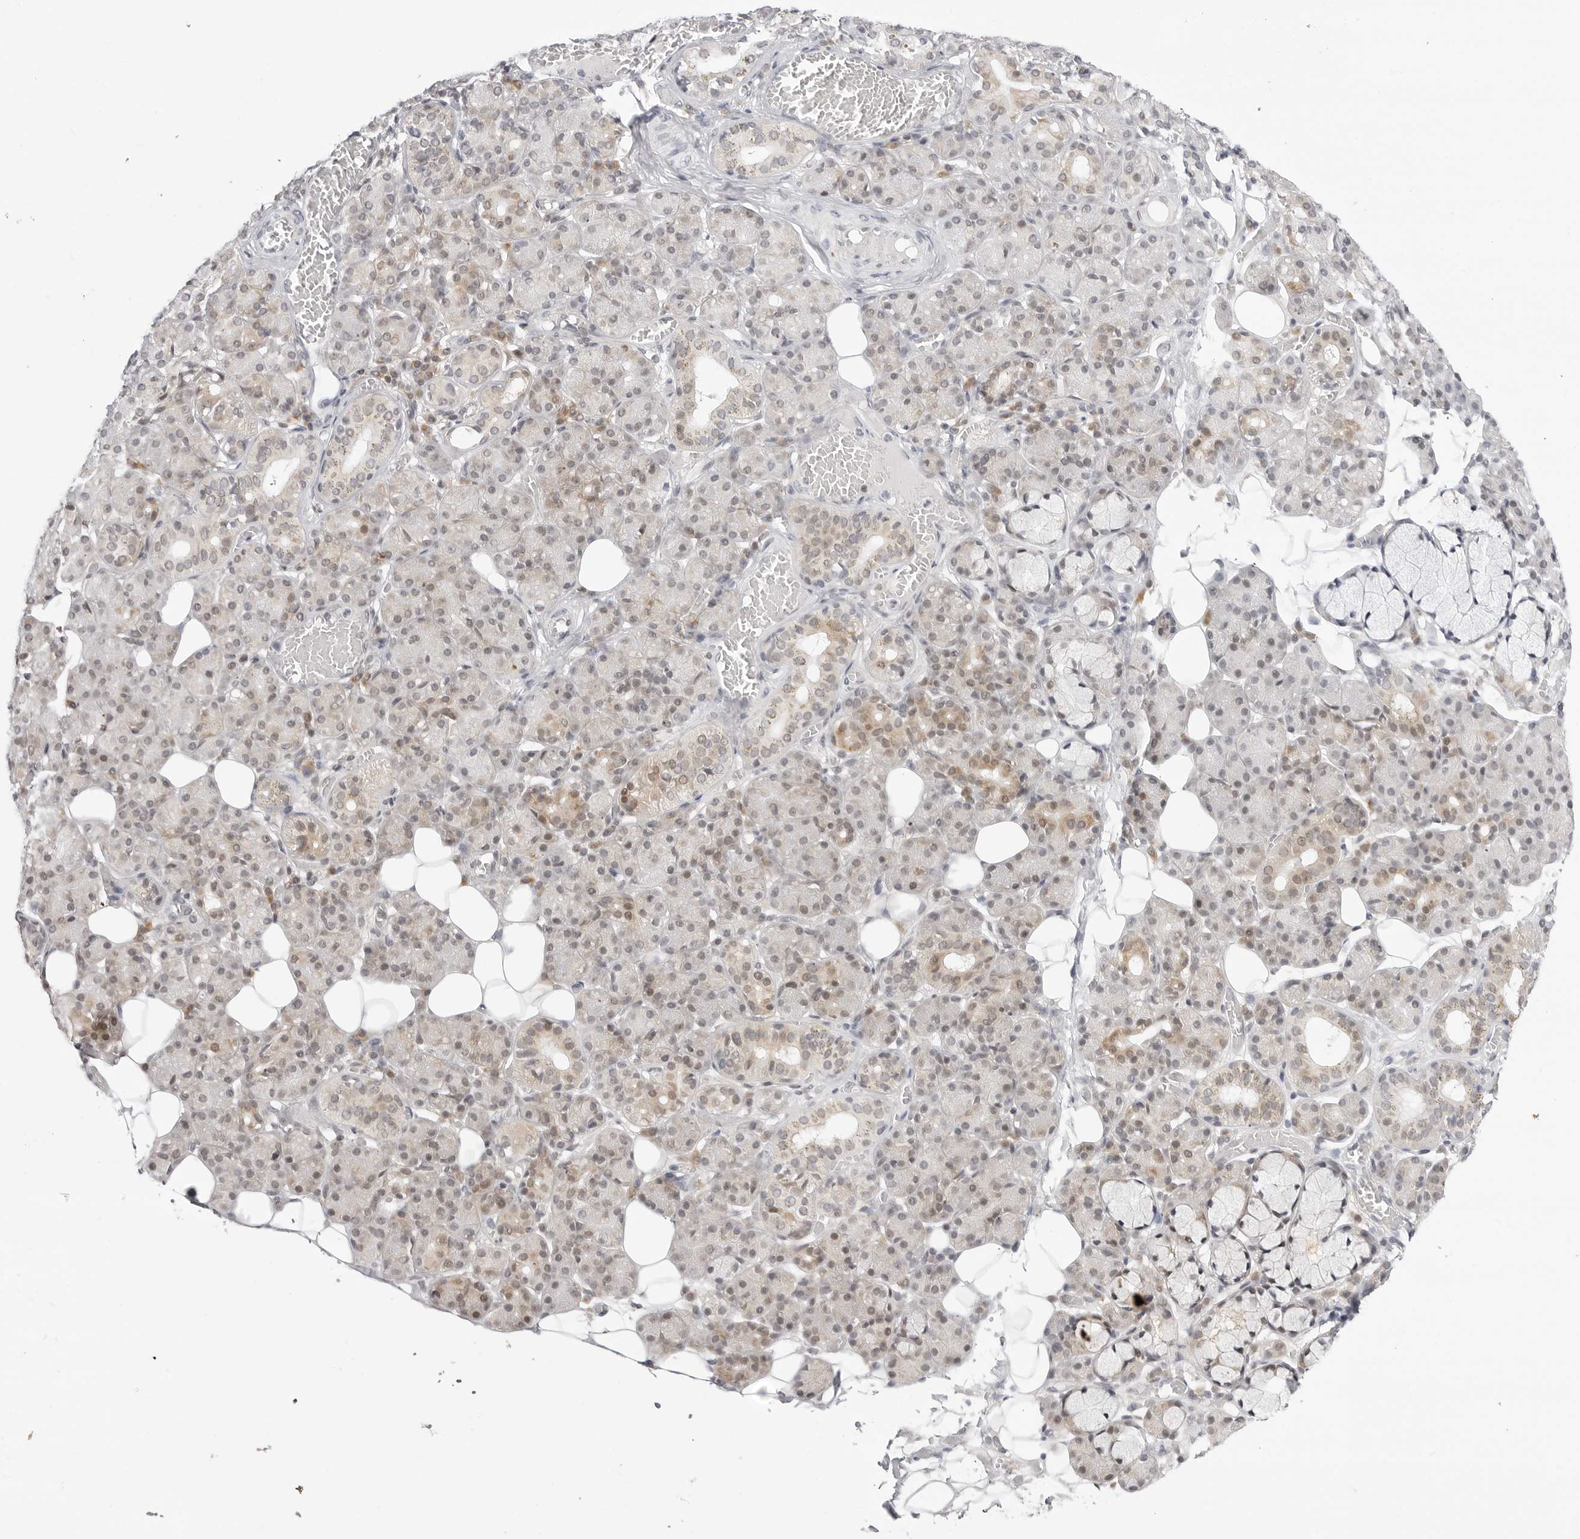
{"staining": {"intensity": "moderate", "quantity": "<25%", "location": "cytoplasmic/membranous,nuclear"}, "tissue": "salivary gland", "cell_type": "Glandular cells", "image_type": "normal", "snomed": [{"axis": "morphology", "description": "Normal tissue, NOS"}, {"axis": "topography", "description": "Salivary gland"}], "caption": "IHC (DAB) staining of benign human salivary gland reveals moderate cytoplasmic/membranous,nuclear protein expression in about <25% of glandular cells. The protein is stained brown, and the nuclei are stained in blue (DAB (3,3'-diaminobenzidine) IHC with brightfield microscopy, high magnification).", "gene": "PPP2R5C", "patient": {"sex": "male", "age": 63}}